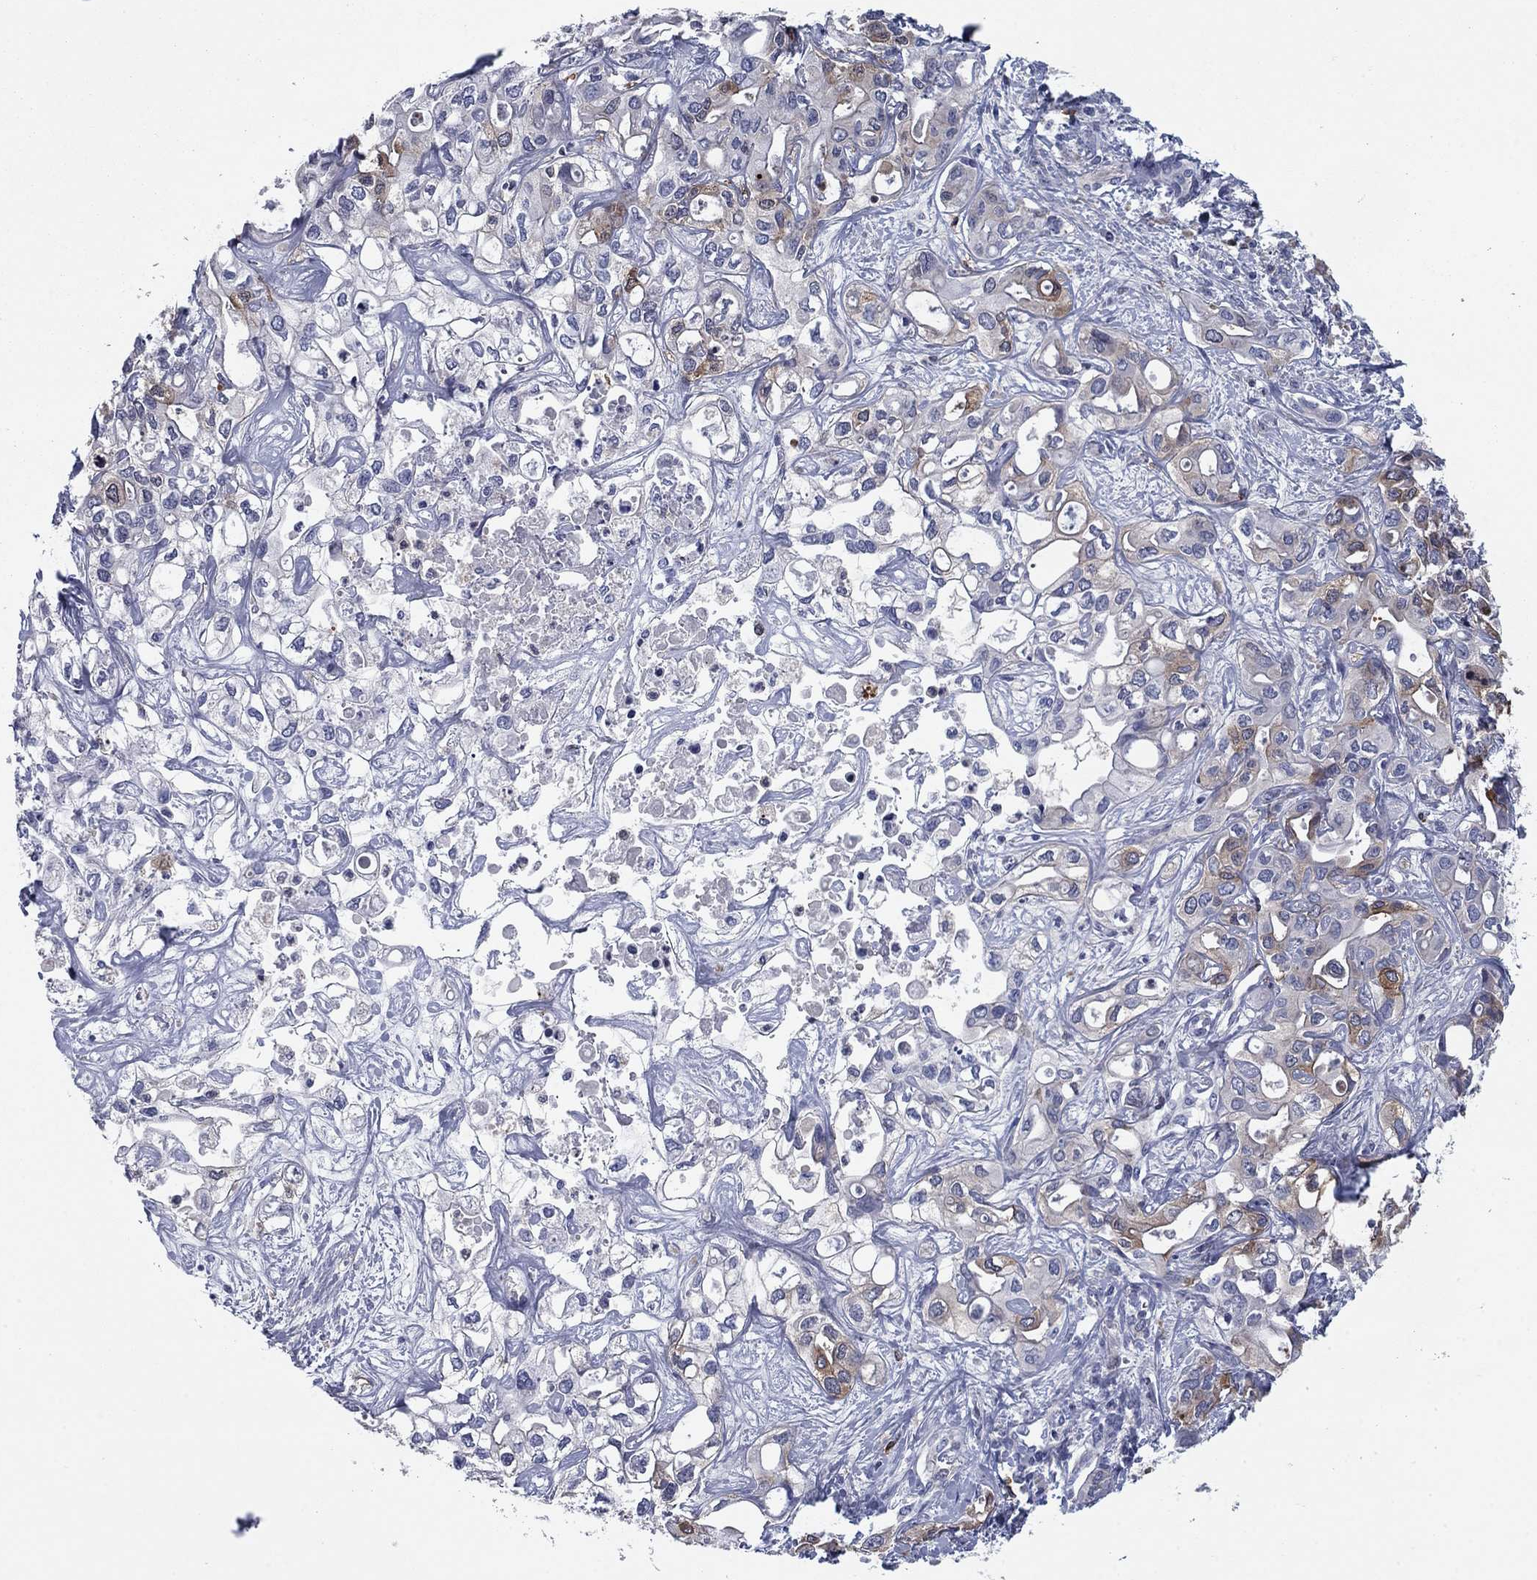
{"staining": {"intensity": "moderate", "quantity": "<25%", "location": "cytoplasmic/membranous"}, "tissue": "liver cancer", "cell_type": "Tumor cells", "image_type": "cancer", "snomed": [{"axis": "morphology", "description": "Cholangiocarcinoma"}, {"axis": "topography", "description": "Liver"}], "caption": "IHC image of neoplastic tissue: liver cancer (cholangiocarcinoma) stained using immunohistochemistry (IHC) exhibits low levels of moderate protein expression localized specifically in the cytoplasmic/membranous of tumor cells, appearing as a cytoplasmic/membranous brown color.", "gene": "STMN1", "patient": {"sex": "female", "age": 64}}